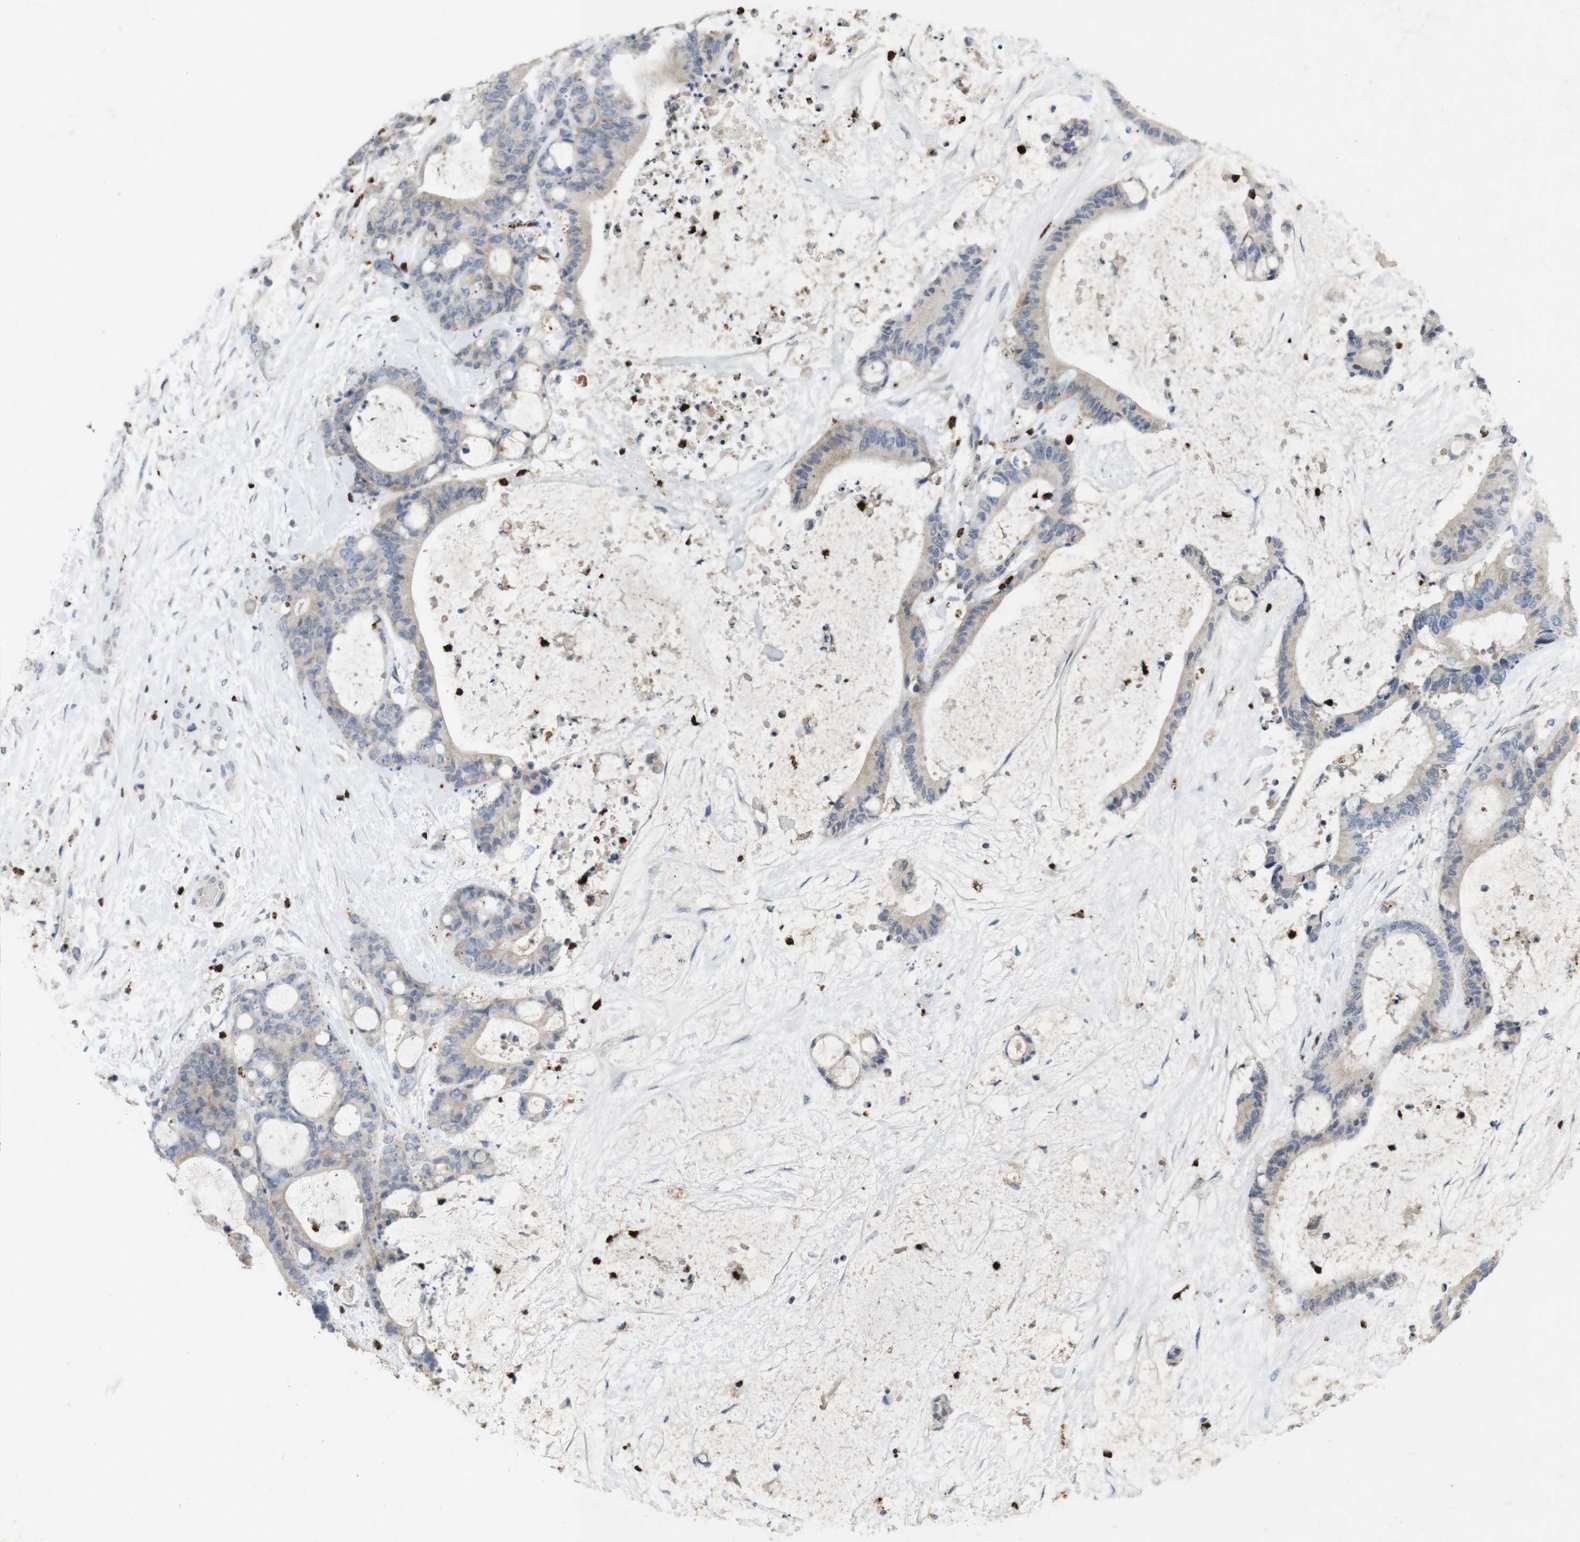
{"staining": {"intensity": "negative", "quantity": "none", "location": "none"}, "tissue": "liver cancer", "cell_type": "Tumor cells", "image_type": "cancer", "snomed": [{"axis": "morphology", "description": "Cholangiocarcinoma"}, {"axis": "topography", "description": "Liver"}], "caption": "Immunohistochemistry (IHC) of liver cholangiocarcinoma shows no expression in tumor cells.", "gene": "TSPAN14", "patient": {"sex": "female", "age": 73}}